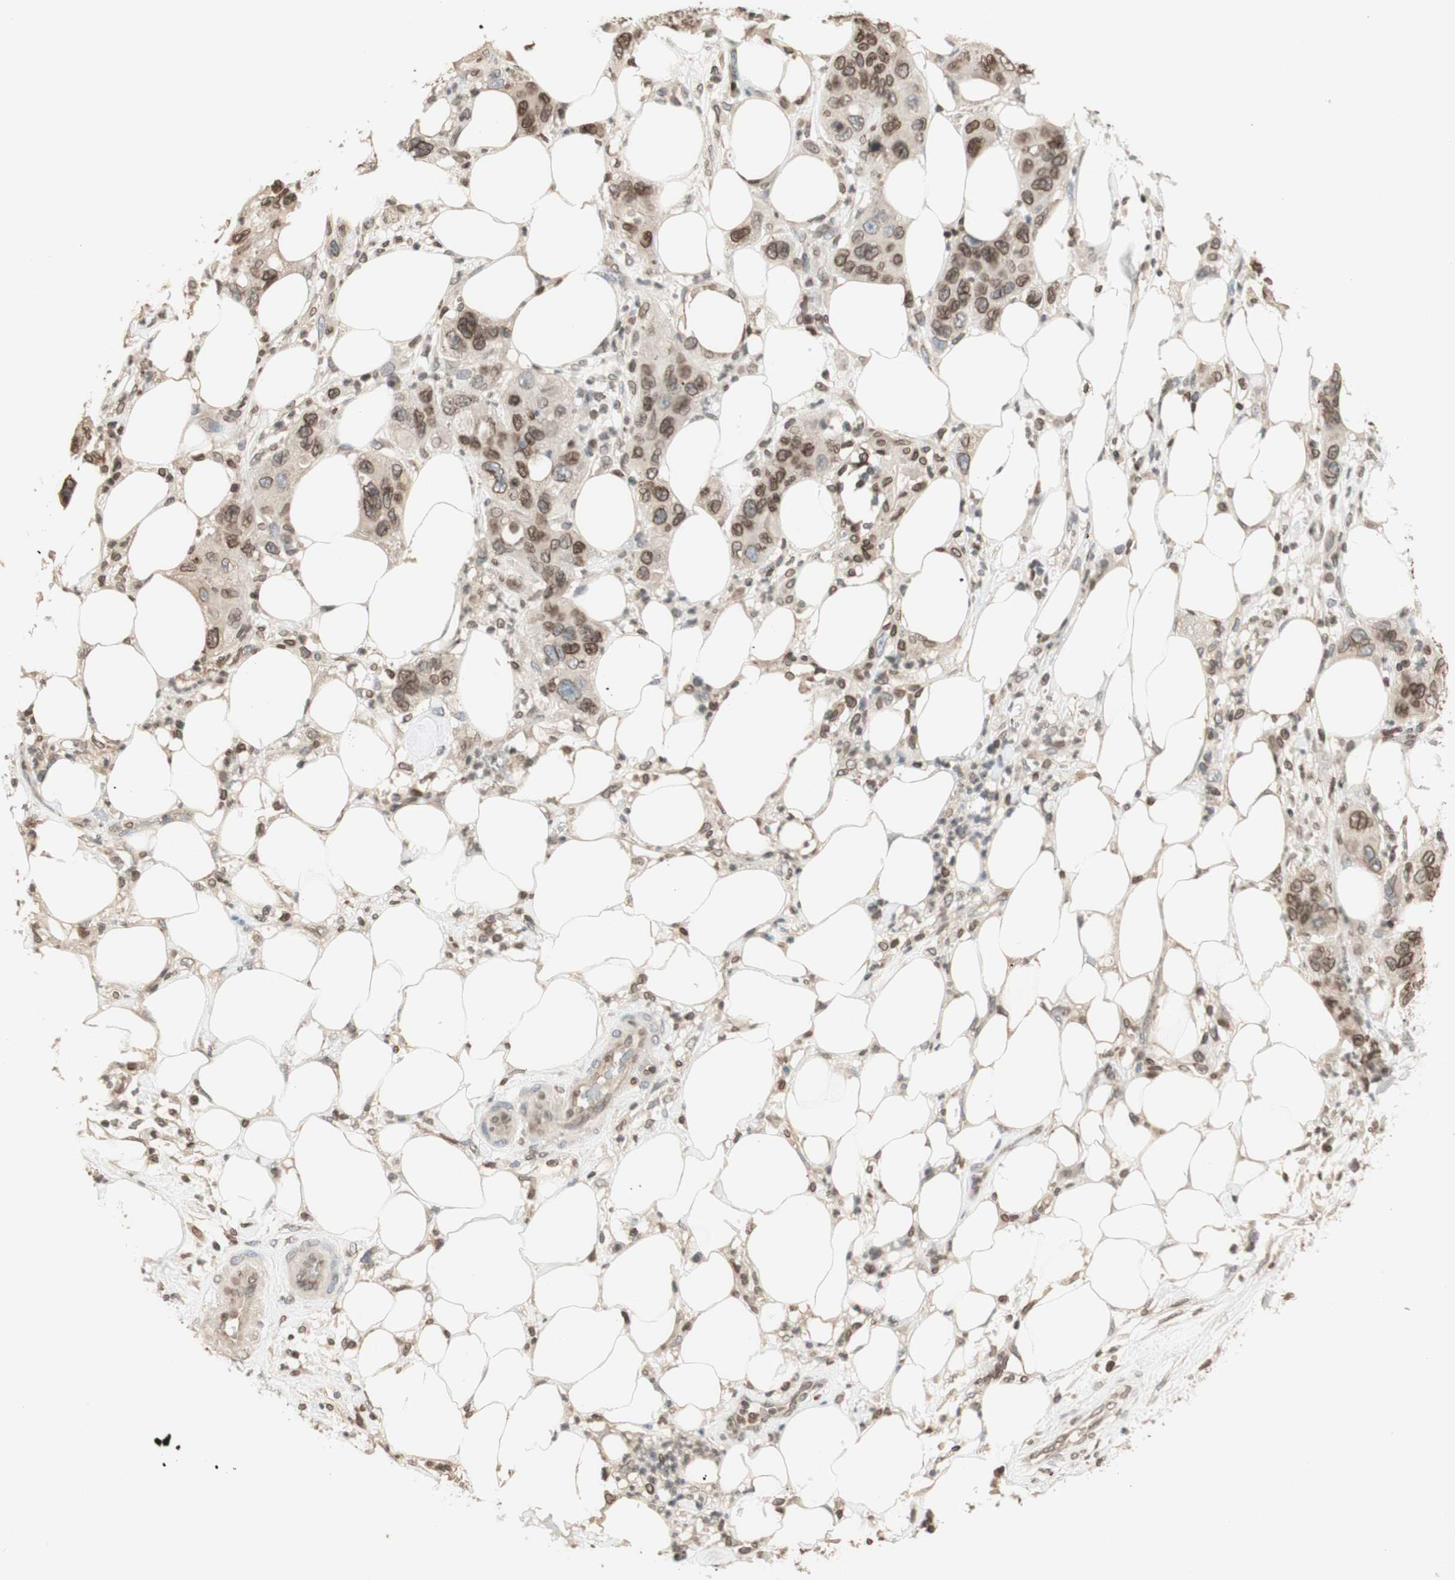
{"staining": {"intensity": "moderate", "quantity": ">75%", "location": "cytoplasmic/membranous,nuclear"}, "tissue": "pancreatic cancer", "cell_type": "Tumor cells", "image_type": "cancer", "snomed": [{"axis": "morphology", "description": "Adenocarcinoma, NOS"}, {"axis": "topography", "description": "Pancreas"}], "caption": "Immunohistochemistry (IHC) of pancreatic adenocarcinoma demonstrates medium levels of moderate cytoplasmic/membranous and nuclear expression in approximately >75% of tumor cells.", "gene": "TMPO", "patient": {"sex": "female", "age": 71}}